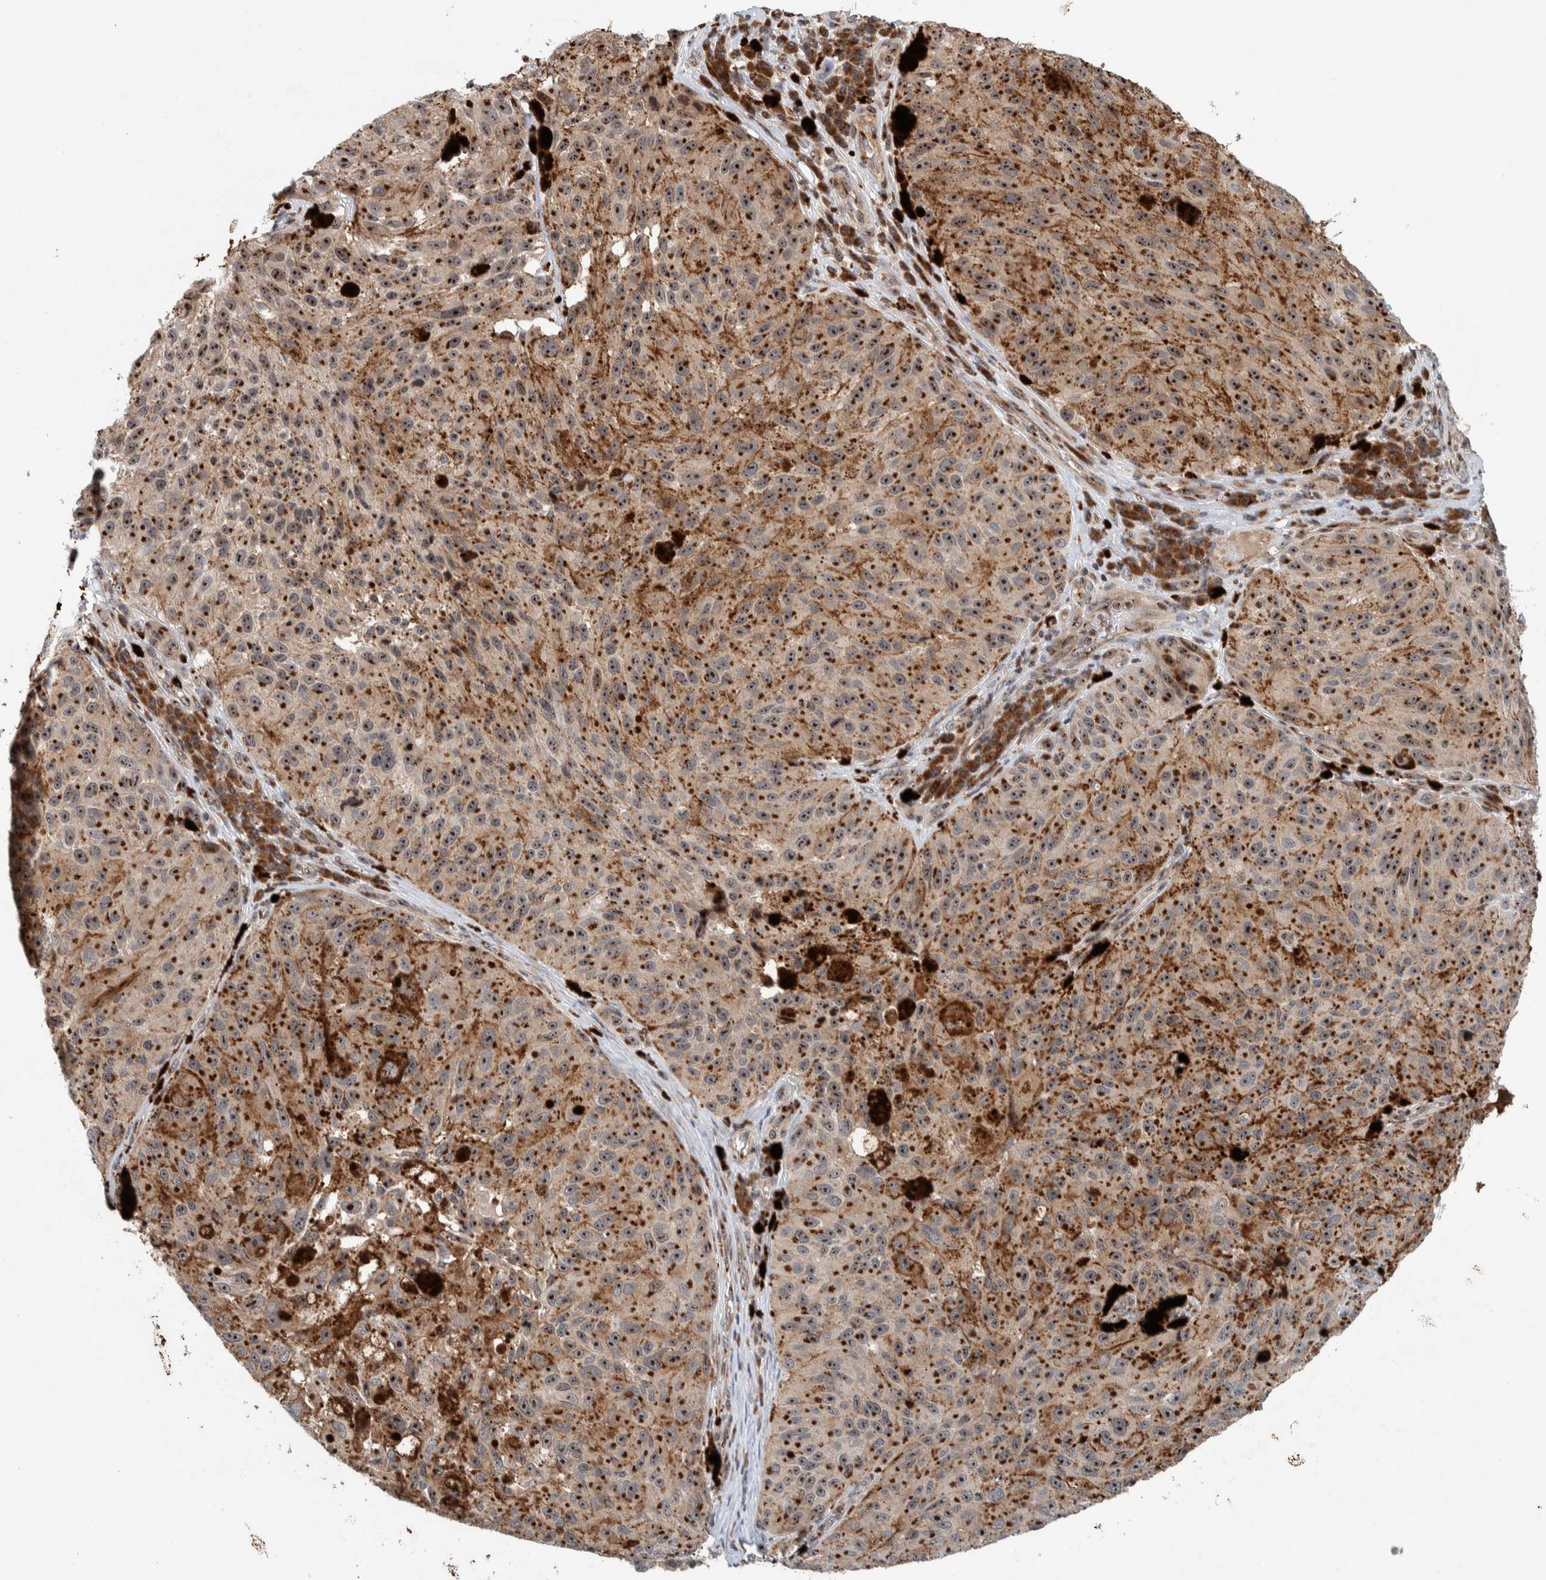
{"staining": {"intensity": "moderate", "quantity": ">75%", "location": "cytoplasmic/membranous,nuclear"}, "tissue": "melanoma", "cell_type": "Tumor cells", "image_type": "cancer", "snomed": [{"axis": "morphology", "description": "Malignant melanoma, NOS"}, {"axis": "topography", "description": "Skin"}], "caption": "Immunohistochemistry (DAB) staining of human malignant melanoma exhibits moderate cytoplasmic/membranous and nuclear protein staining in about >75% of tumor cells. (DAB (3,3'-diaminobenzidine) = brown stain, brightfield microscopy at high magnification).", "gene": "CCDC182", "patient": {"sex": "female", "age": 73}}